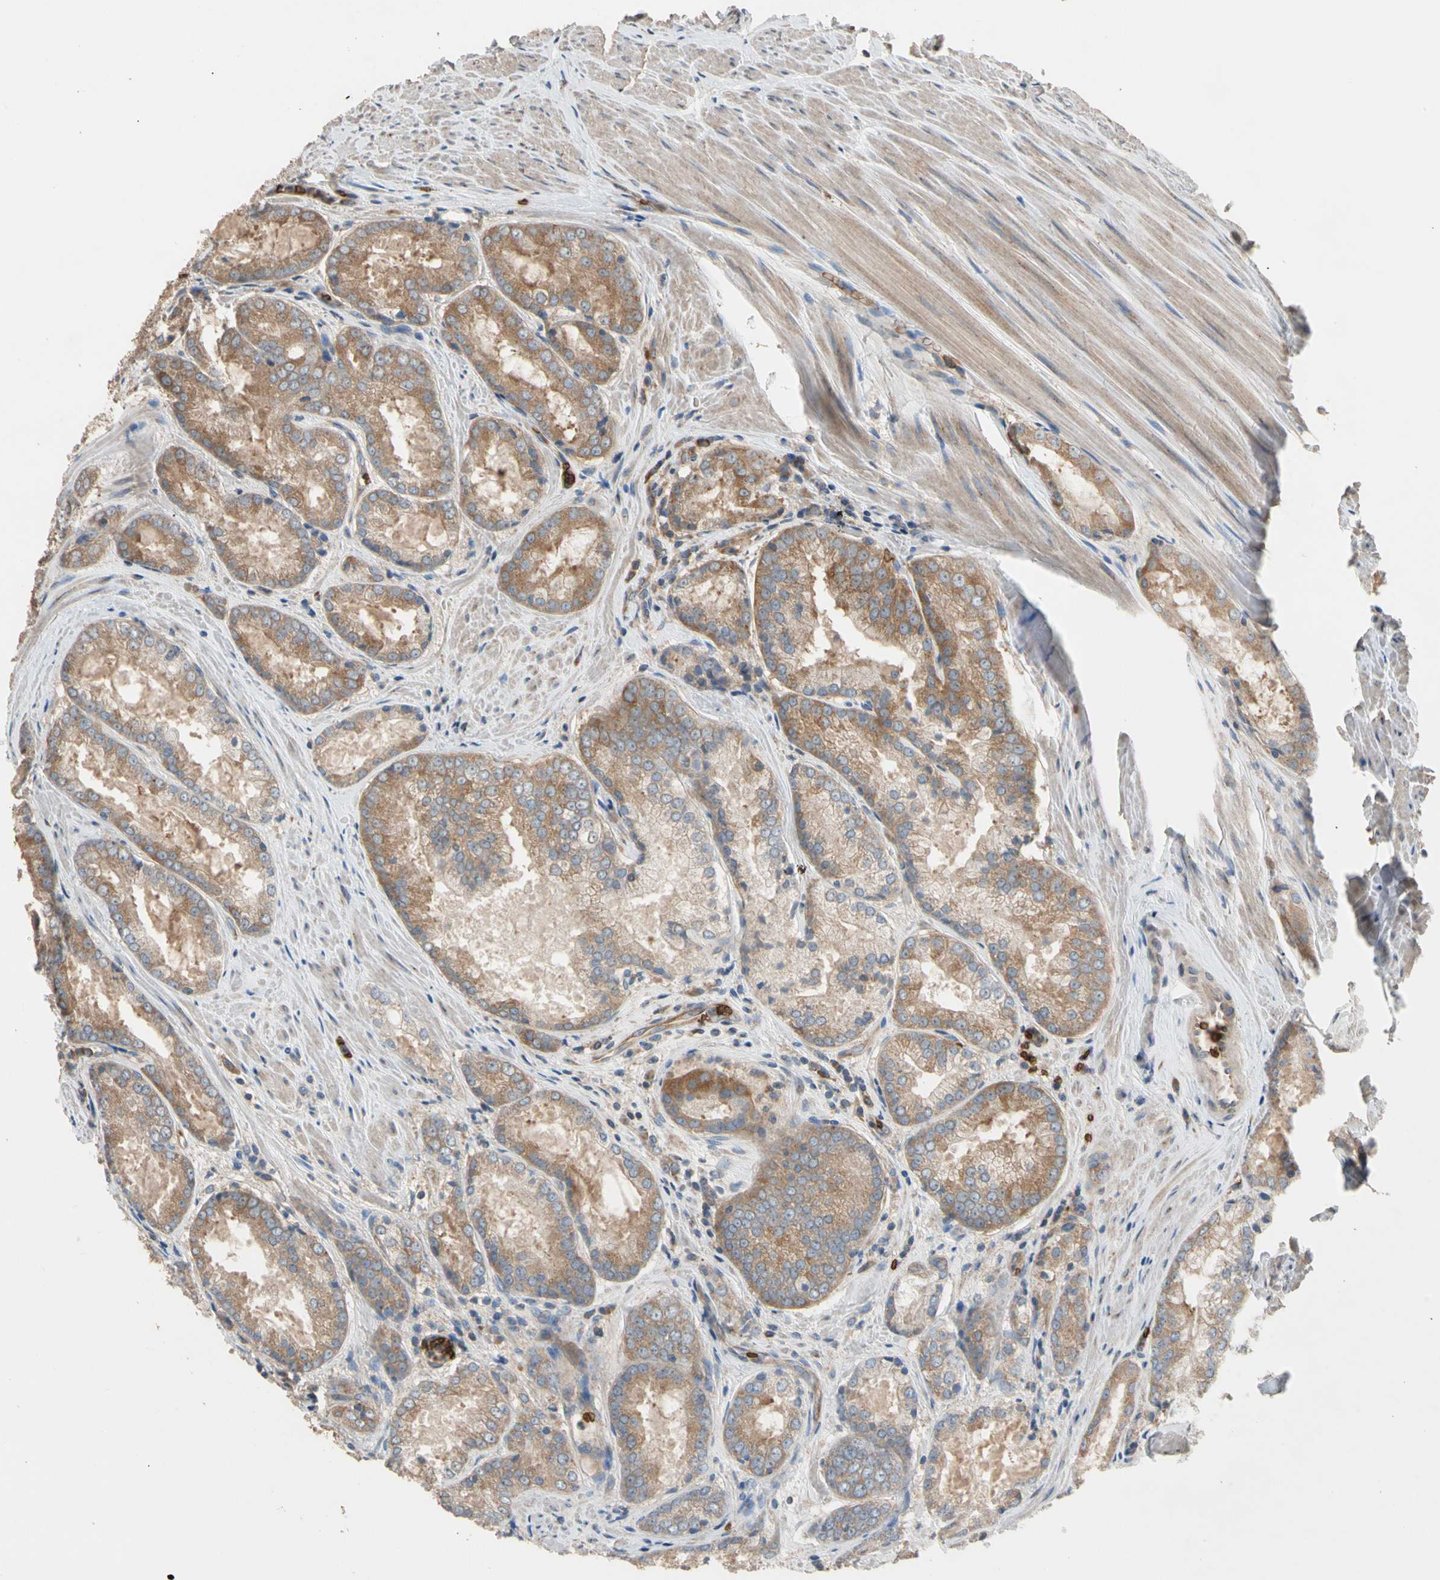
{"staining": {"intensity": "moderate", "quantity": ">75%", "location": "cytoplasmic/membranous"}, "tissue": "prostate cancer", "cell_type": "Tumor cells", "image_type": "cancer", "snomed": [{"axis": "morphology", "description": "Adenocarcinoma, Low grade"}, {"axis": "topography", "description": "Prostate"}], "caption": "Human prostate cancer (low-grade adenocarcinoma) stained with a brown dye displays moderate cytoplasmic/membranous positive staining in approximately >75% of tumor cells.", "gene": "RIOK2", "patient": {"sex": "male", "age": 64}}